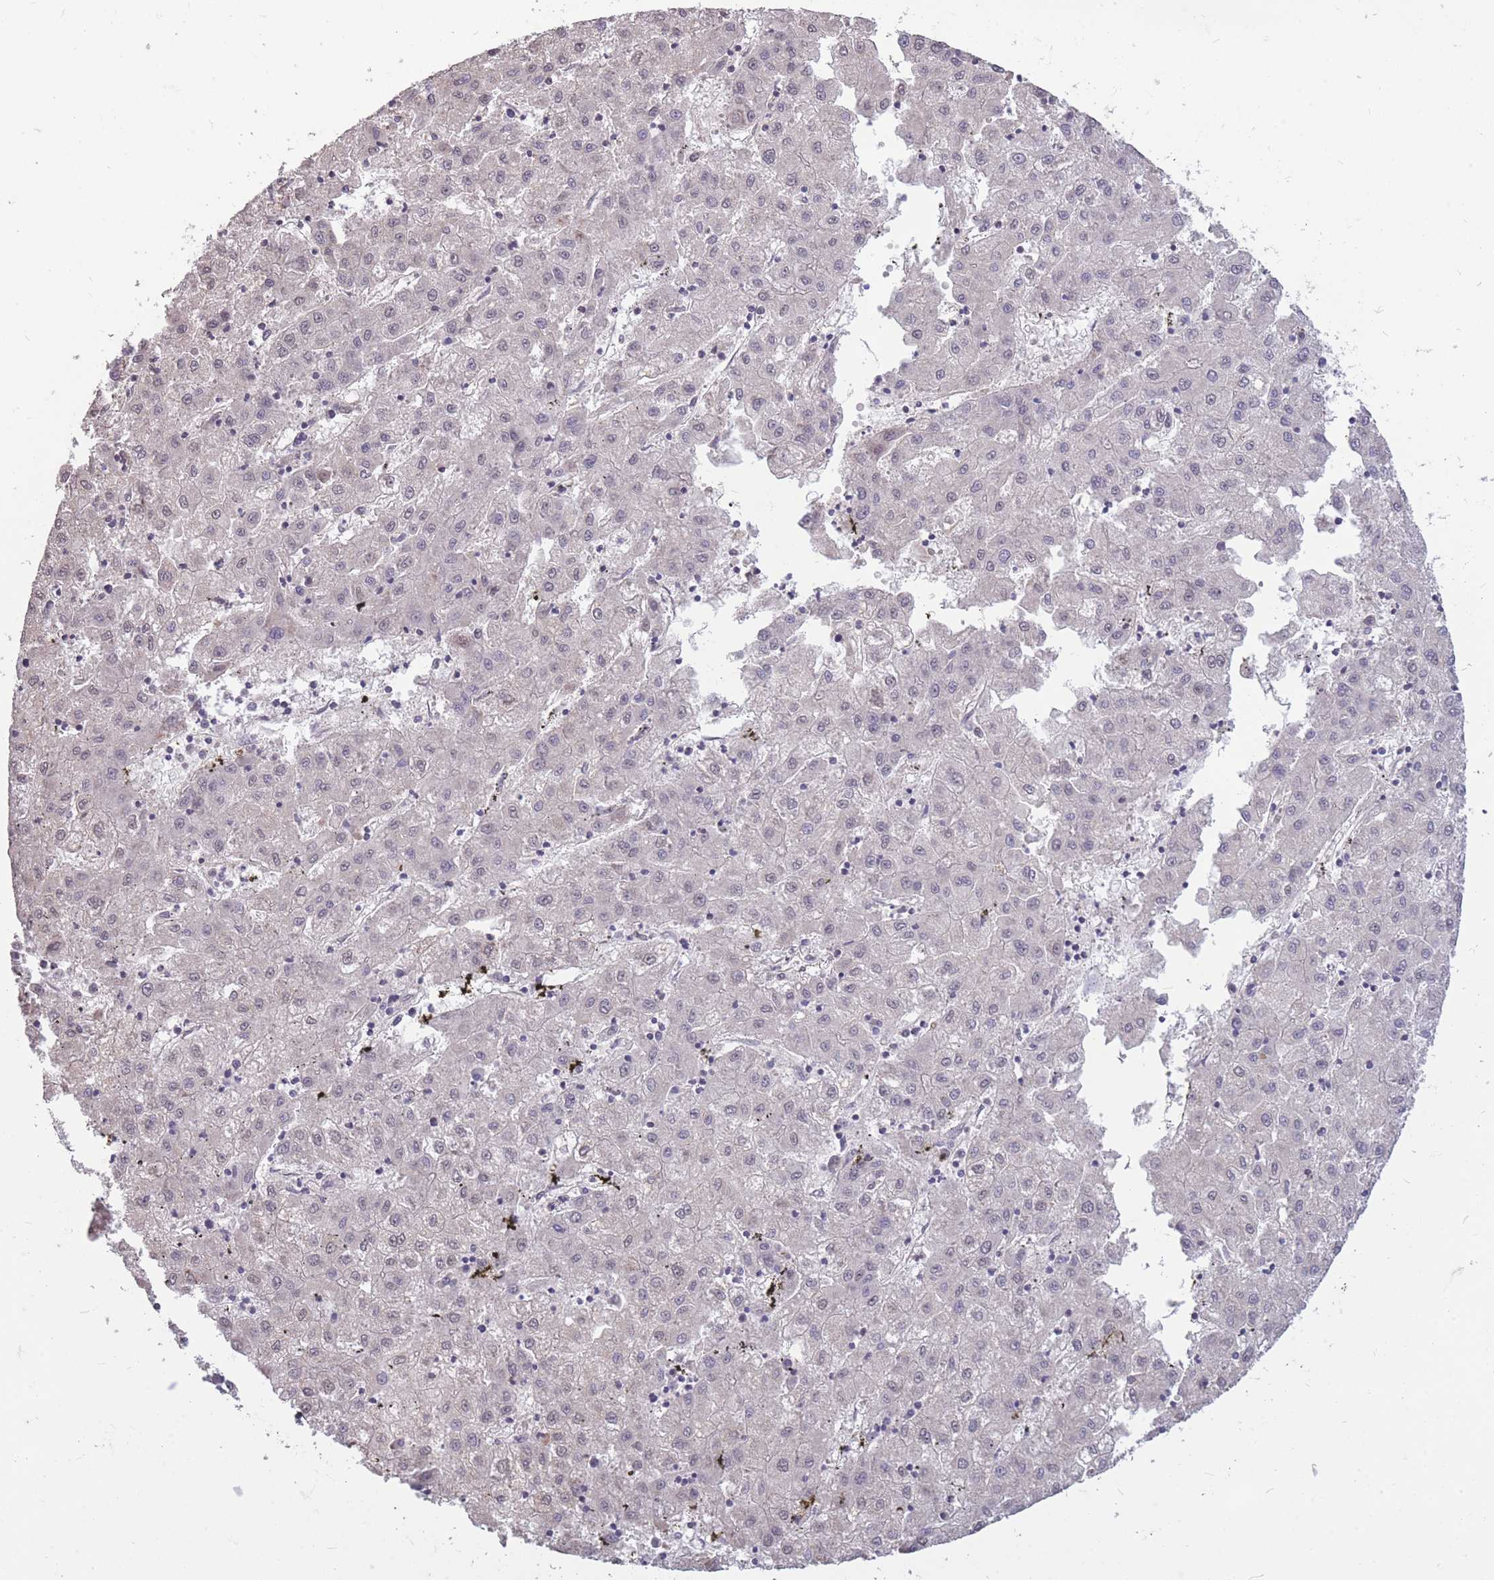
{"staining": {"intensity": "negative", "quantity": "none", "location": "none"}, "tissue": "liver cancer", "cell_type": "Tumor cells", "image_type": "cancer", "snomed": [{"axis": "morphology", "description": "Carcinoma, Hepatocellular, NOS"}, {"axis": "topography", "description": "Liver"}], "caption": "This micrograph is of liver cancer stained with immunohistochemistry to label a protein in brown with the nuclei are counter-stained blue. There is no expression in tumor cells.", "gene": "DYNC1LI2", "patient": {"sex": "male", "age": 72}}